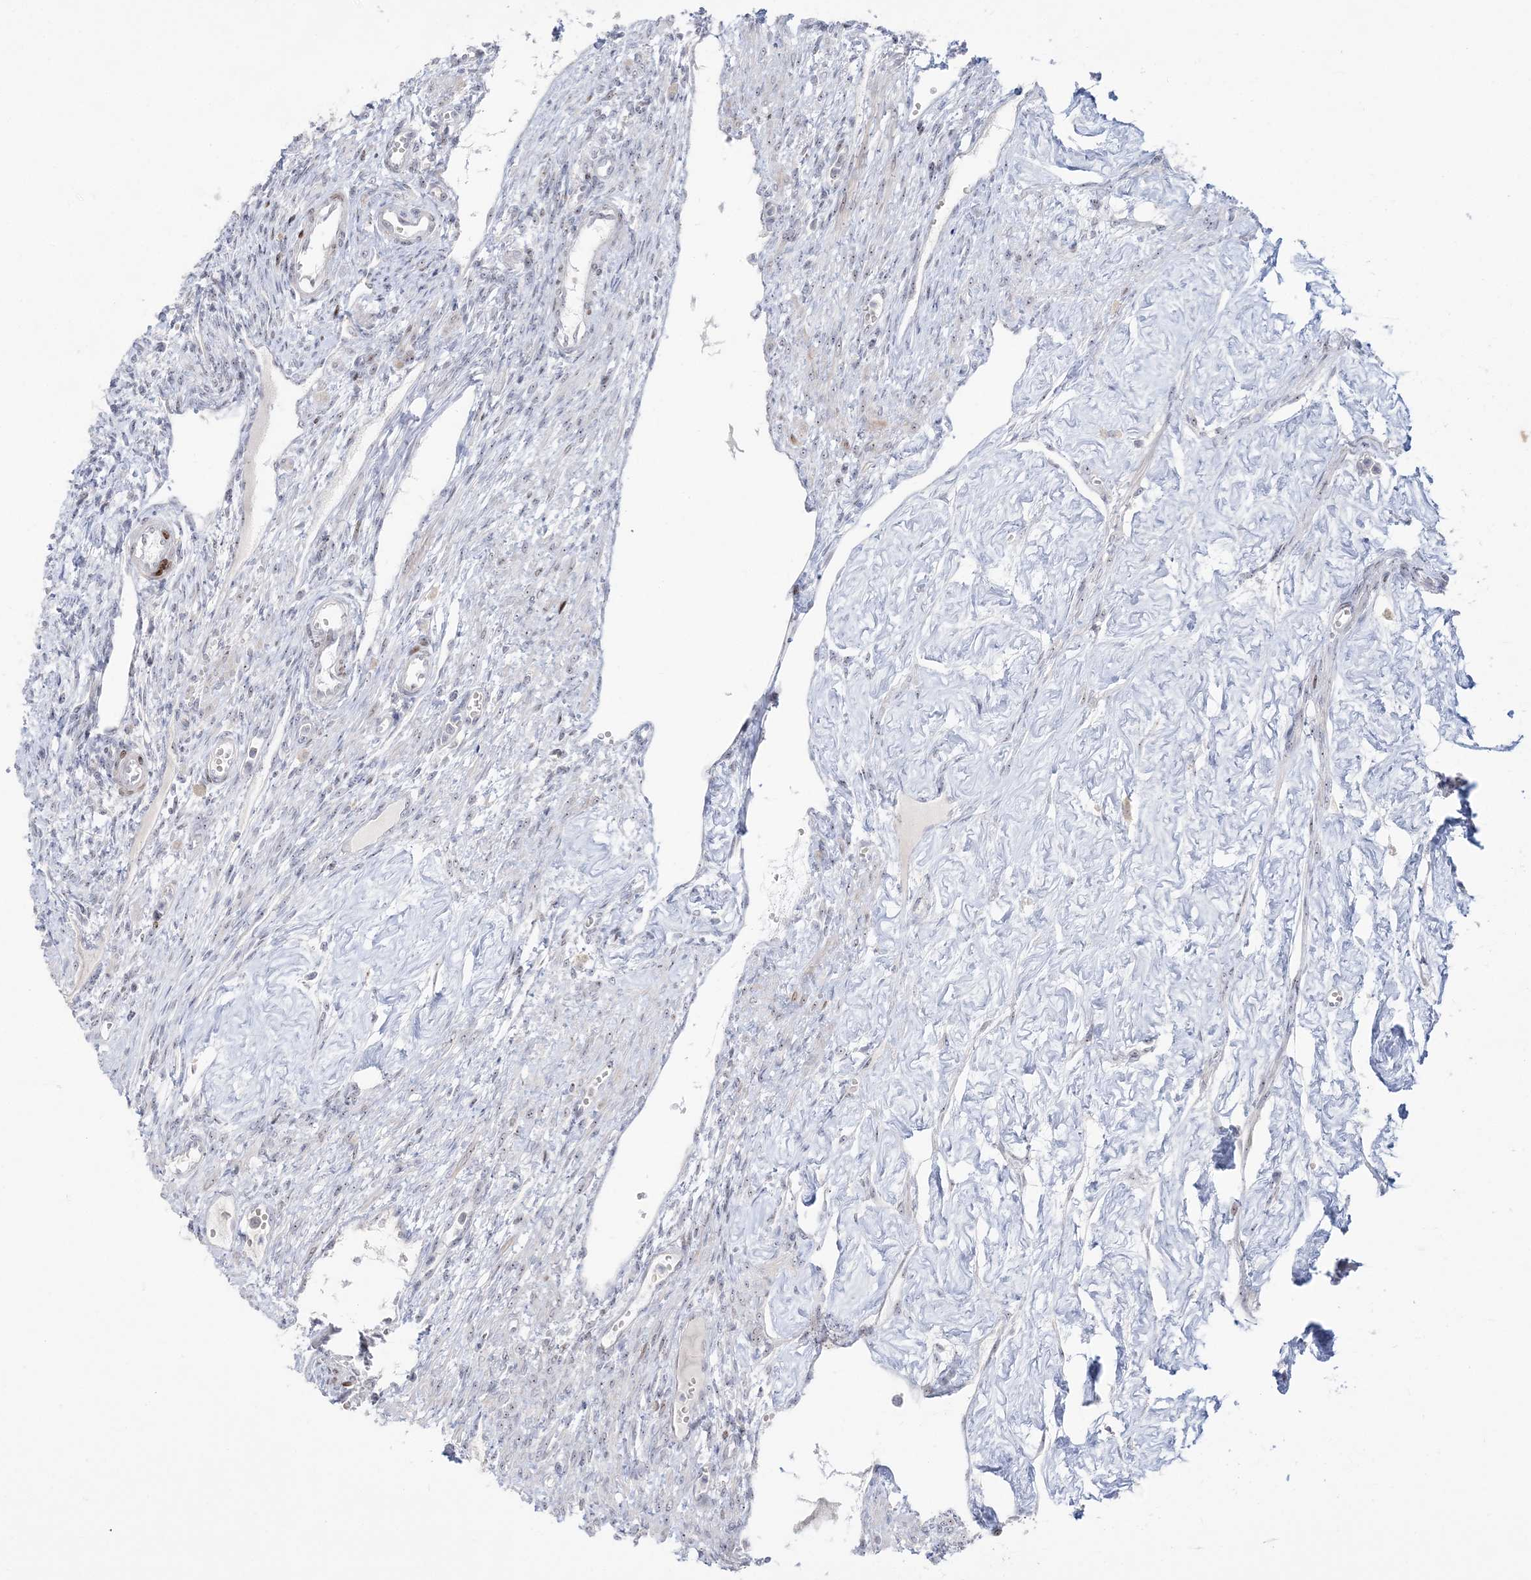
{"staining": {"intensity": "negative", "quantity": "none", "location": "none"}, "tissue": "ovary", "cell_type": "Ovarian stroma cells", "image_type": "normal", "snomed": [{"axis": "morphology", "description": "Normal tissue, NOS"}, {"axis": "morphology", "description": "Cyst, NOS"}, {"axis": "topography", "description": "Ovary"}], "caption": "Image shows no significant protein expression in ovarian stroma cells of benign ovary.", "gene": "SH3BP4", "patient": {"sex": "female", "age": 33}}